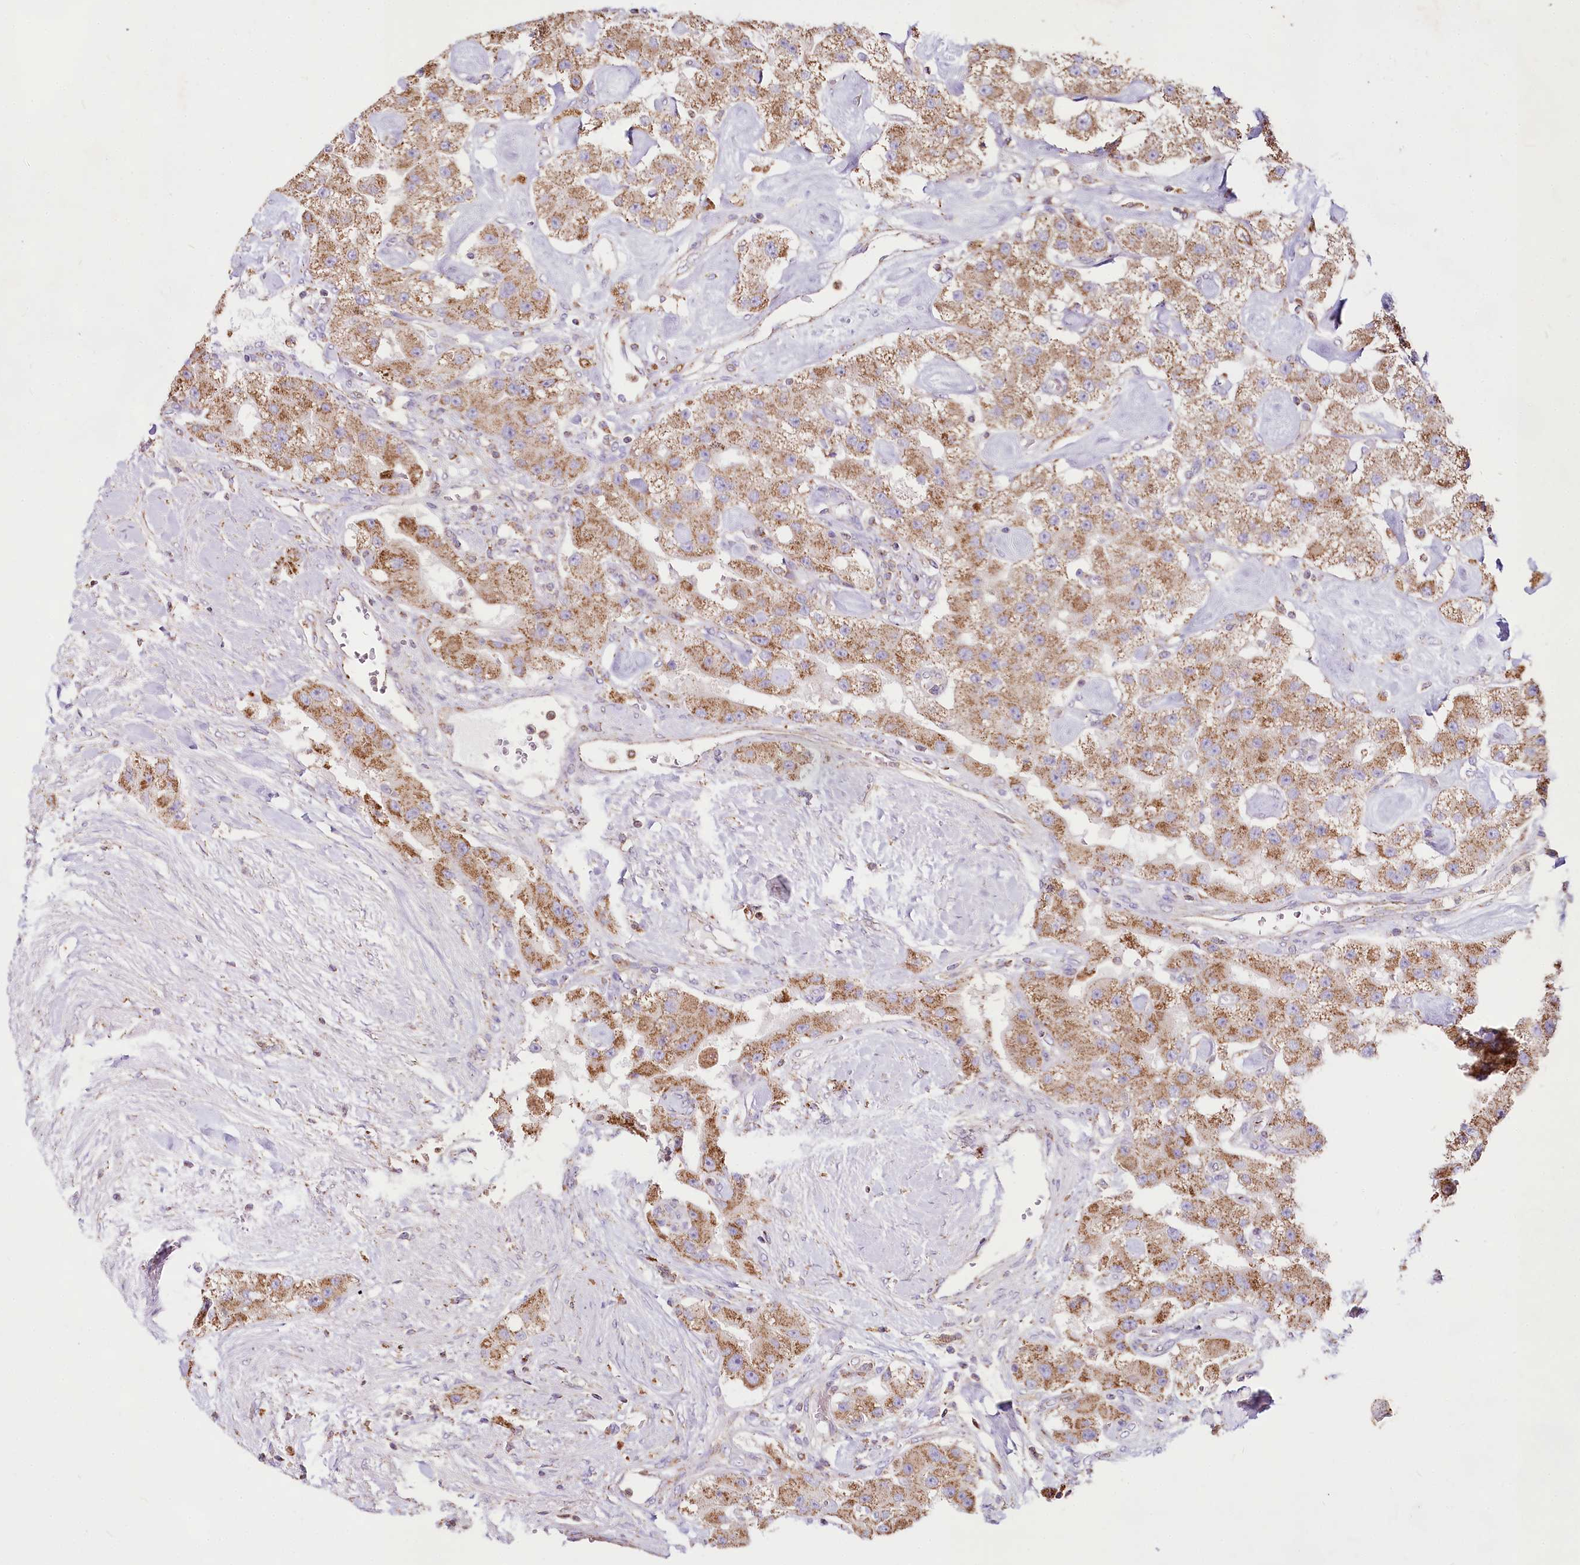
{"staining": {"intensity": "moderate", "quantity": ">75%", "location": "cytoplasmic/membranous"}, "tissue": "carcinoid", "cell_type": "Tumor cells", "image_type": "cancer", "snomed": [{"axis": "morphology", "description": "Carcinoid, malignant, NOS"}, {"axis": "topography", "description": "Pancreas"}], "caption": "Immunohistochemical staining of malignant carcinoid displays medium levels of moderate cytoplasmic/membranous protein staining in approximately >75% of tumor cells.", "gene": "TASOR2", "patient": {"sex": "male", "age": 41}}